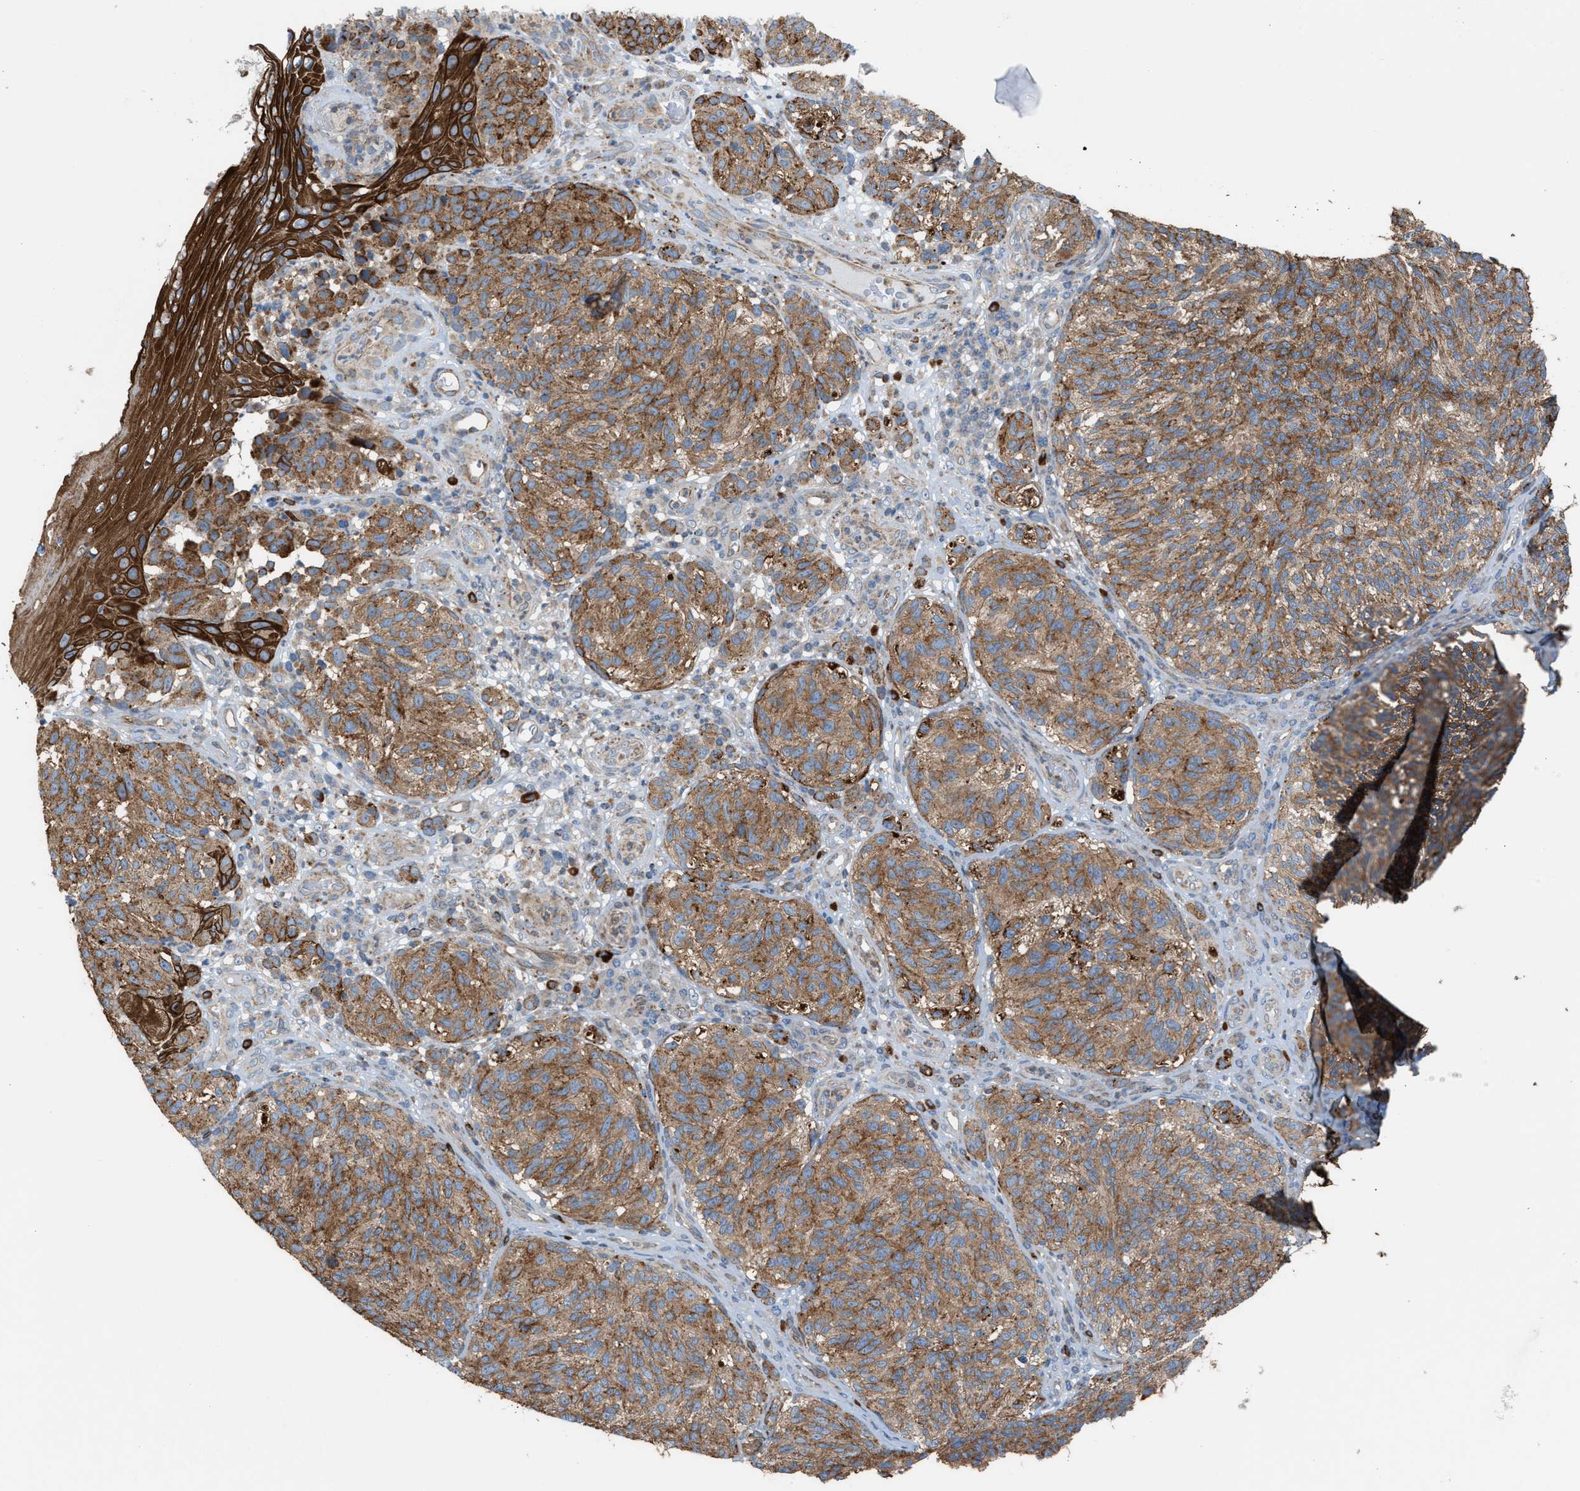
{"staining": {"intensity": "moderate", "quantity": ">75%", "location": "cytoplasmic/membranous"}, "tissue": "melanoma", "cell_type": "Tumor cells", "image_type": "cancer", "snomed": [{"axis": "morphology", "description": "Malignant melanoma, NOS"}, {"axis": "topography", "description": "Skin"}], "caption": "This histopathology image displays immunohistochemistry staining of human melanoma, with medium moderate cytoplasmic/membranous positivity in approximately >75% of tumor cells.", "gene": "PDCL", "patient": {"sex": "female", "age": 73}}